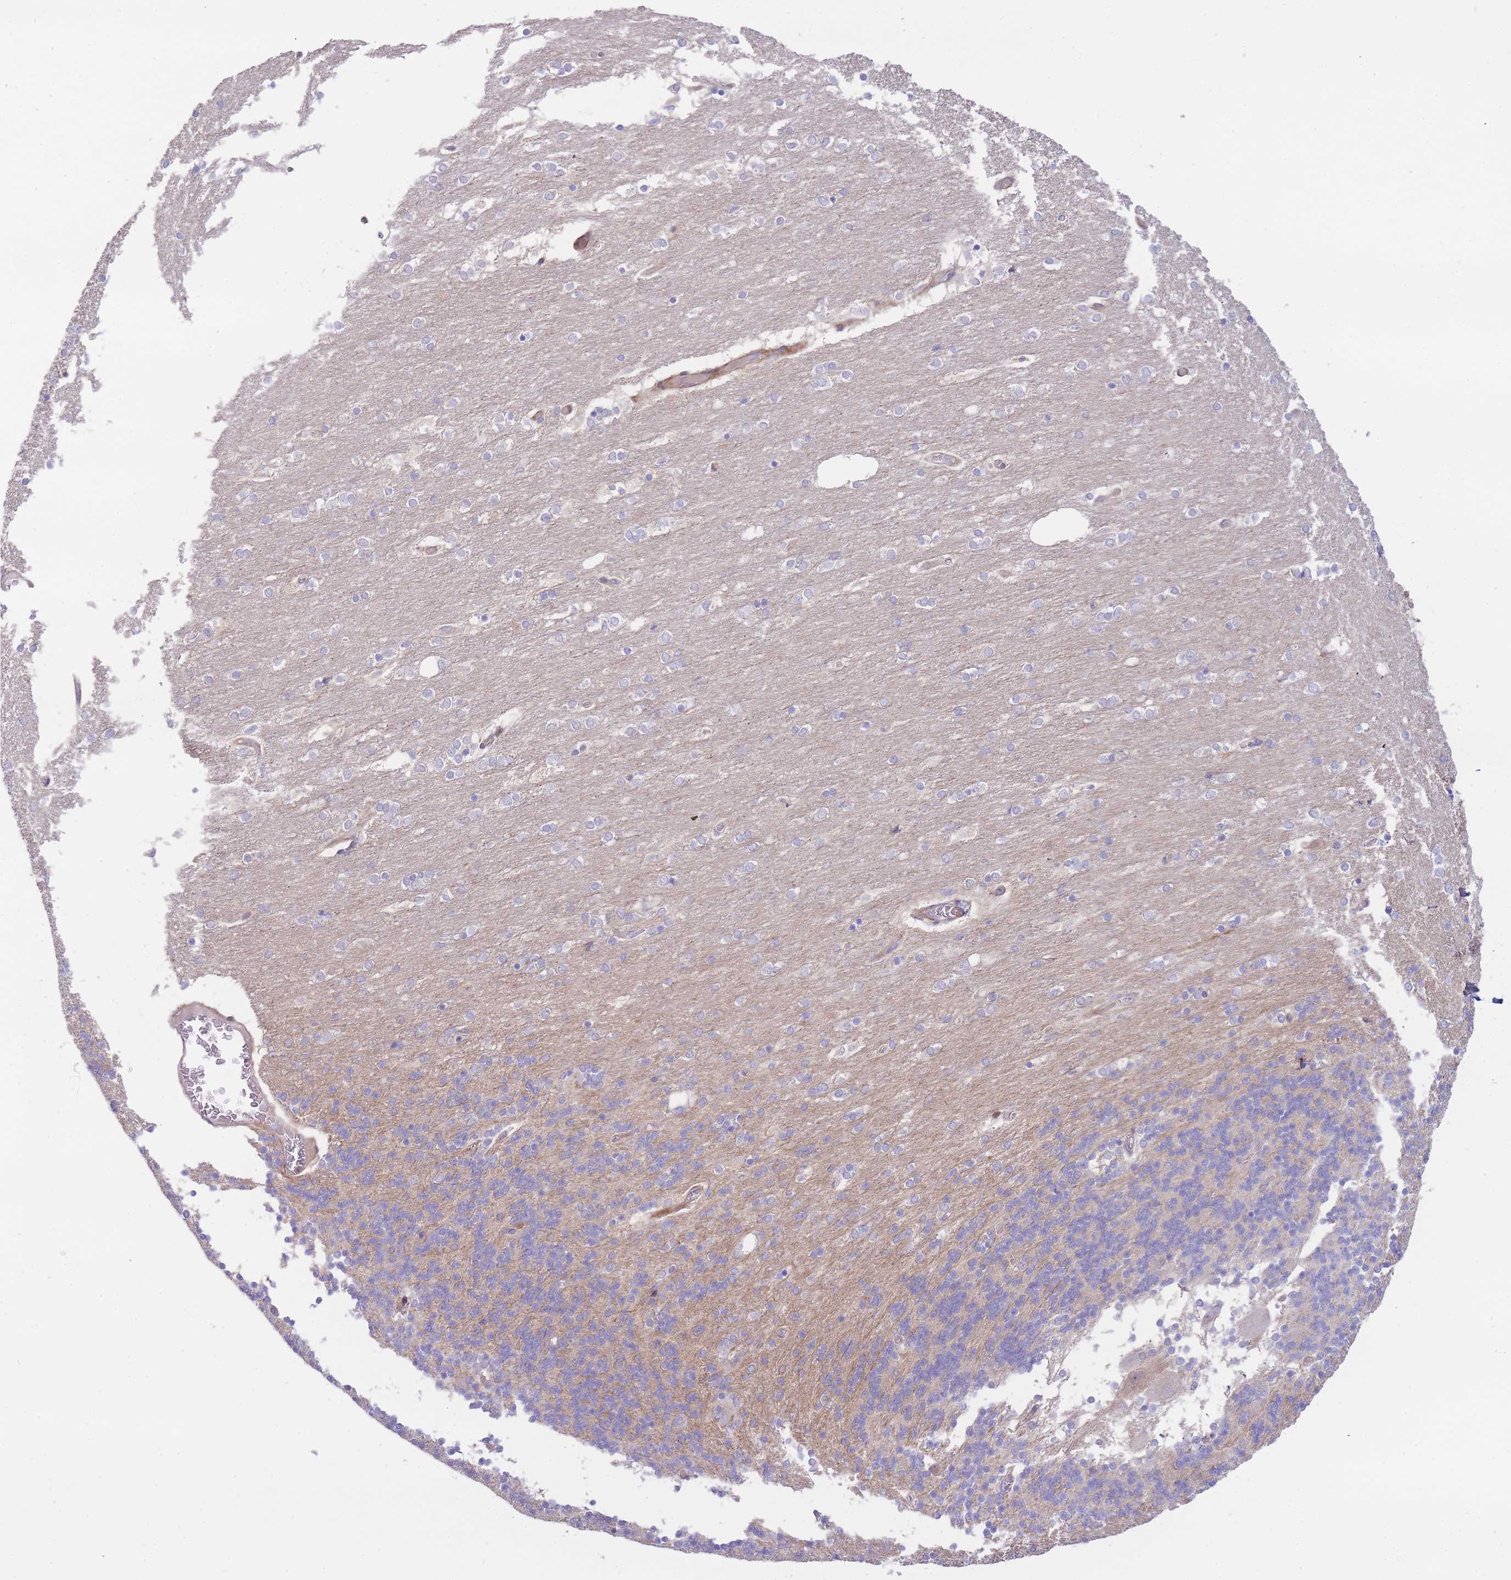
{"staining": {"intensity": "negative", "quantity": "none", "location": "none"}, "tissue": "cerebellum", "cell_type": "Cells in granular layer", "image_type": "normal", "snomed": [{"axis": "morphology", "description": "Normal tissue, NOS"}, {"axis": "topography", "description": "Cerebellum"}], "caption": "An IHC histopathology image of normal cerebellum is shown. There is no staining in cells in granular layer of cerebellum. (DAB (3,3'-diaminobenzidine) immunohistochemistry visualized using brightfield microscopy, high magnification).", "gene": "ATP5MC2", "patient": {"sex": "female", "age": 54}}